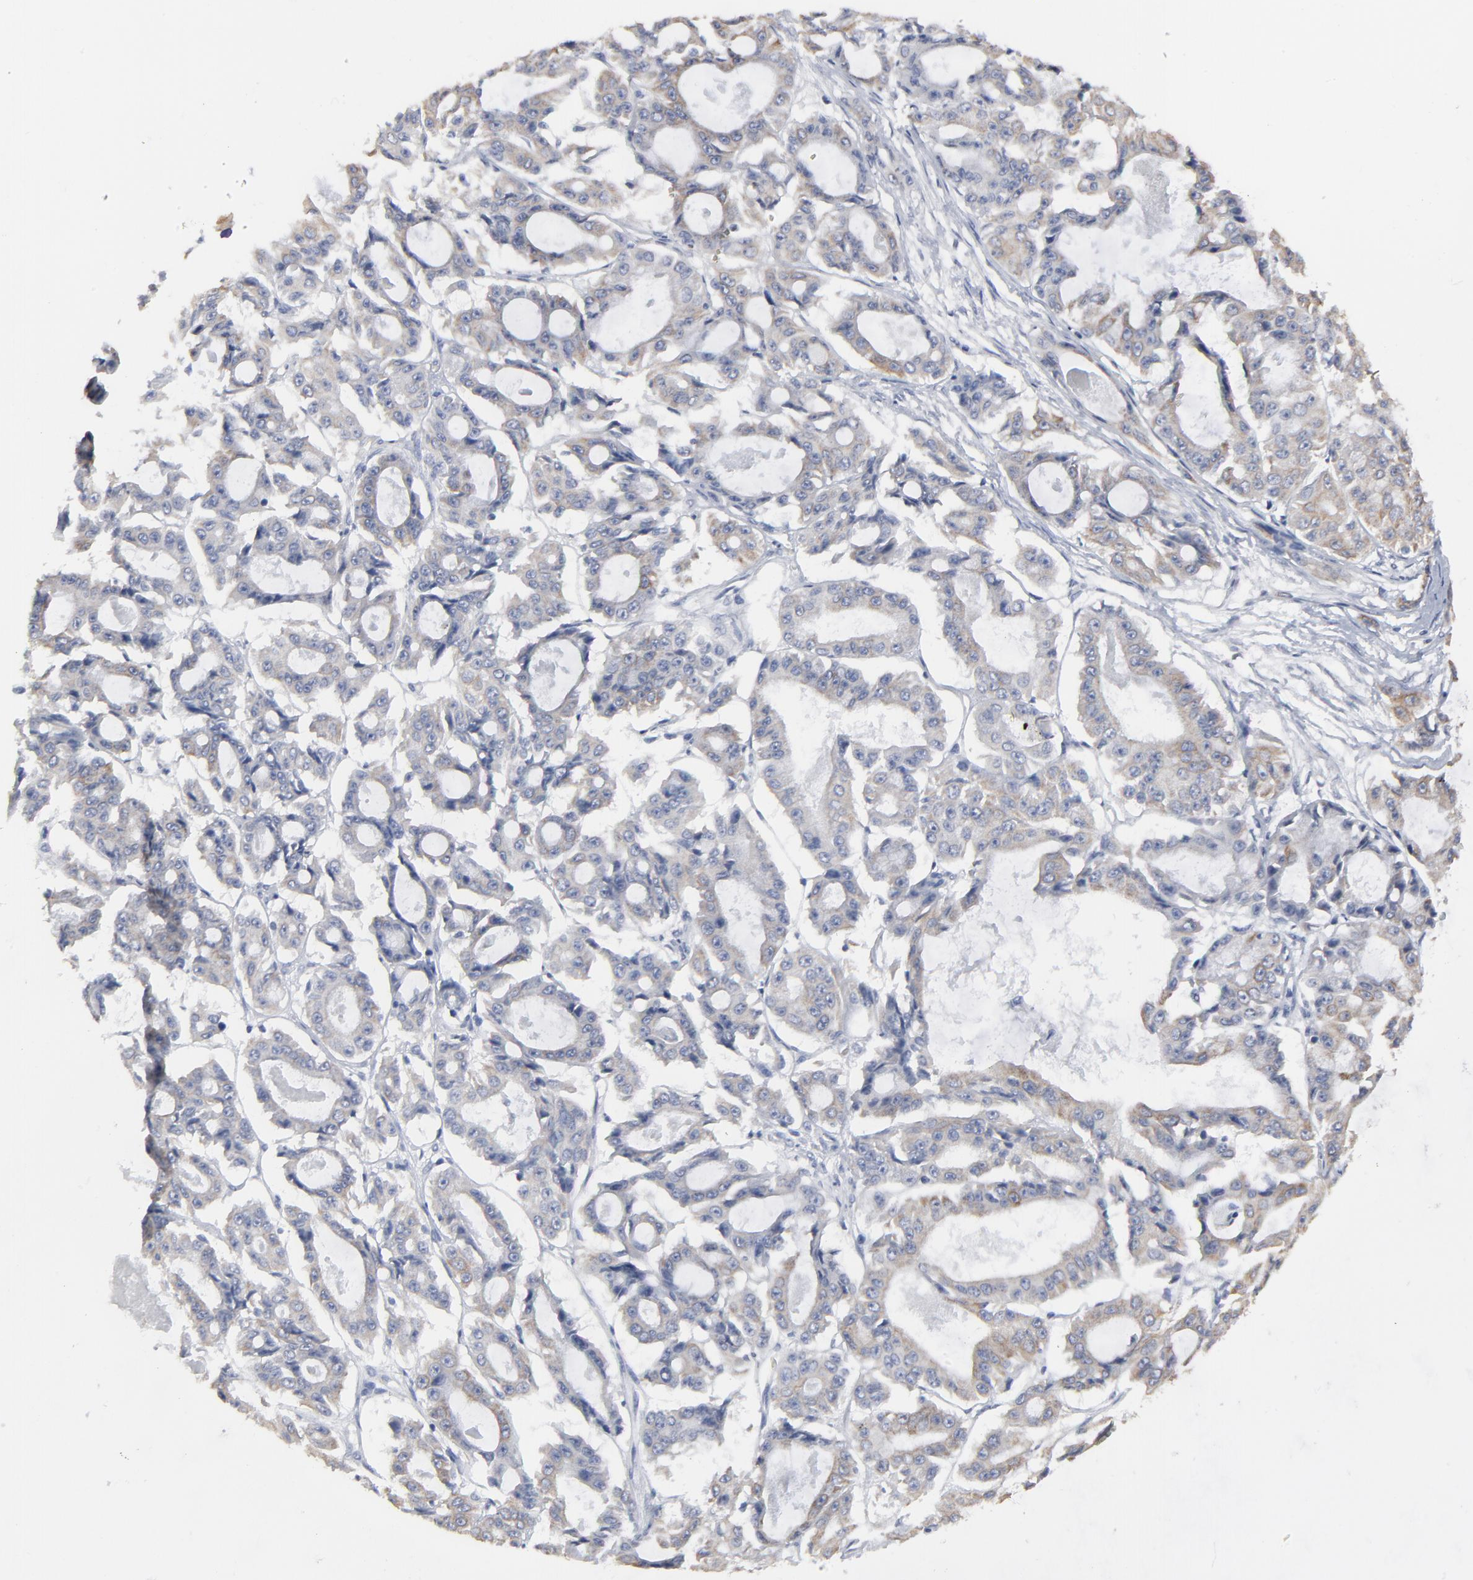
{"staining": {"intensity": "weak", "quantity": "25%-75%", "location": "cytoplasmic/membranous"}, "tissue": "ovarian cancer", "cell_type": "Tumor cells", "image_type": "cancer", "snomed": [{"axis": "morphology", "description": "Carcinoma, endometroid"}, {"axis": "topography", "description": "Ovary"}], "caption": "Endometroid carcinoma (ovarian) stained with a brown dye shows weak cytoplasmic/membranous positive expression in about 25%-75% of tumor cells.", "gene": "SYNE2", "patient": {"sex": "female", "age": 61}}